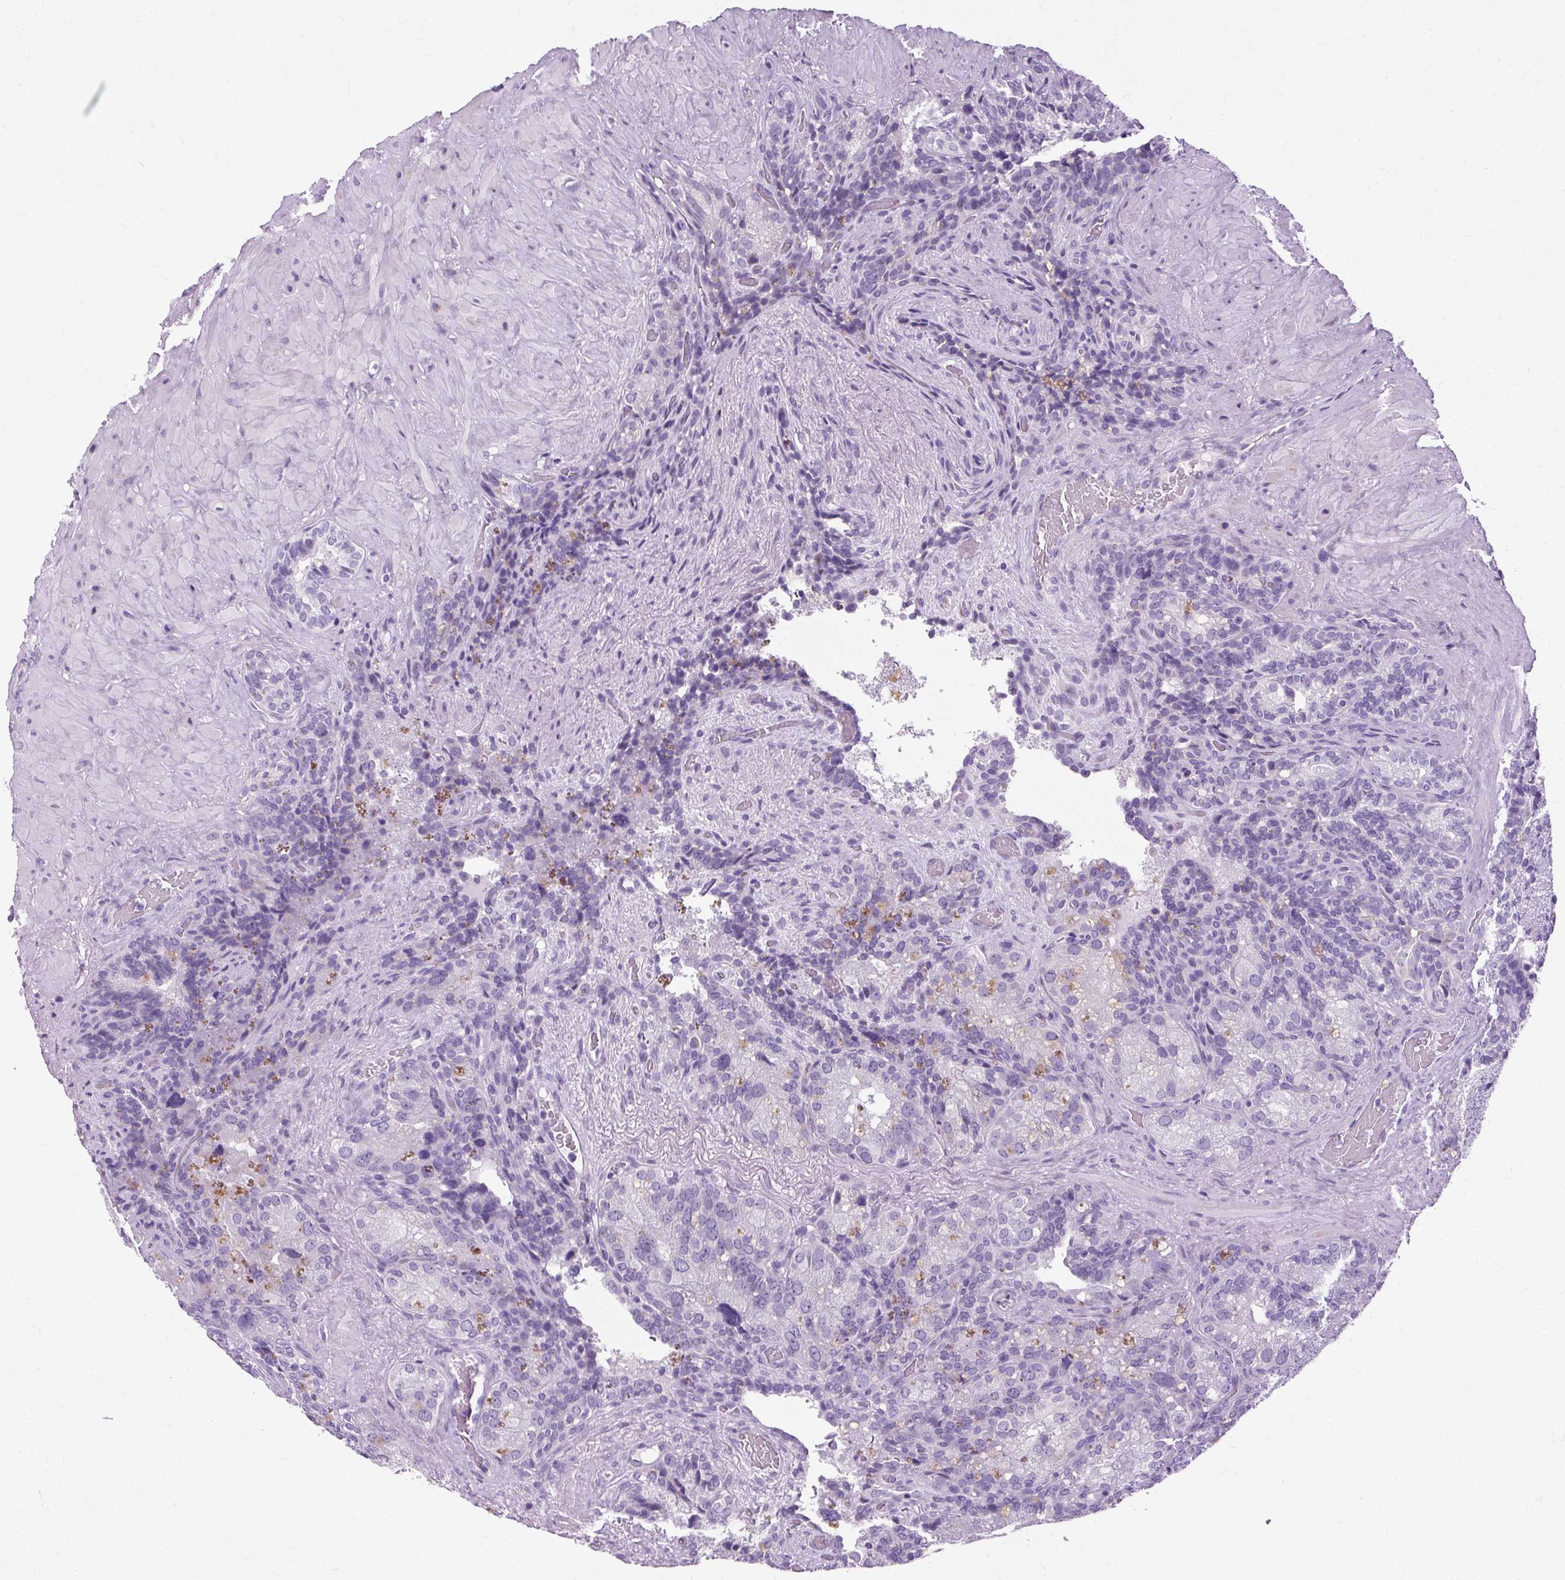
{"staining": {"intensity": "moderate", "quantity": "<25%", "location": "cytoplasmic/membranous"}, "tissue": "seminal vesicle", "cell_type": "Glandular cells", "image_type": "normal", "snomed": [{"axis": "morphology", "description": "Normal tissue, NOS"}, {"axis": "topography", "description": "Seminal veicle"}], "caption": "This micrograph demonstrates normal seminal vesicle stained with immunohistochemistry (IHC) to label a protein in brown. The cytoplasmic/membranous of glandular cells show moderate positivity for the protein. Nuclei are counter-stained blue.", "gene": "B3GNT4", "patient": {"sex": "male", "age": 69}}